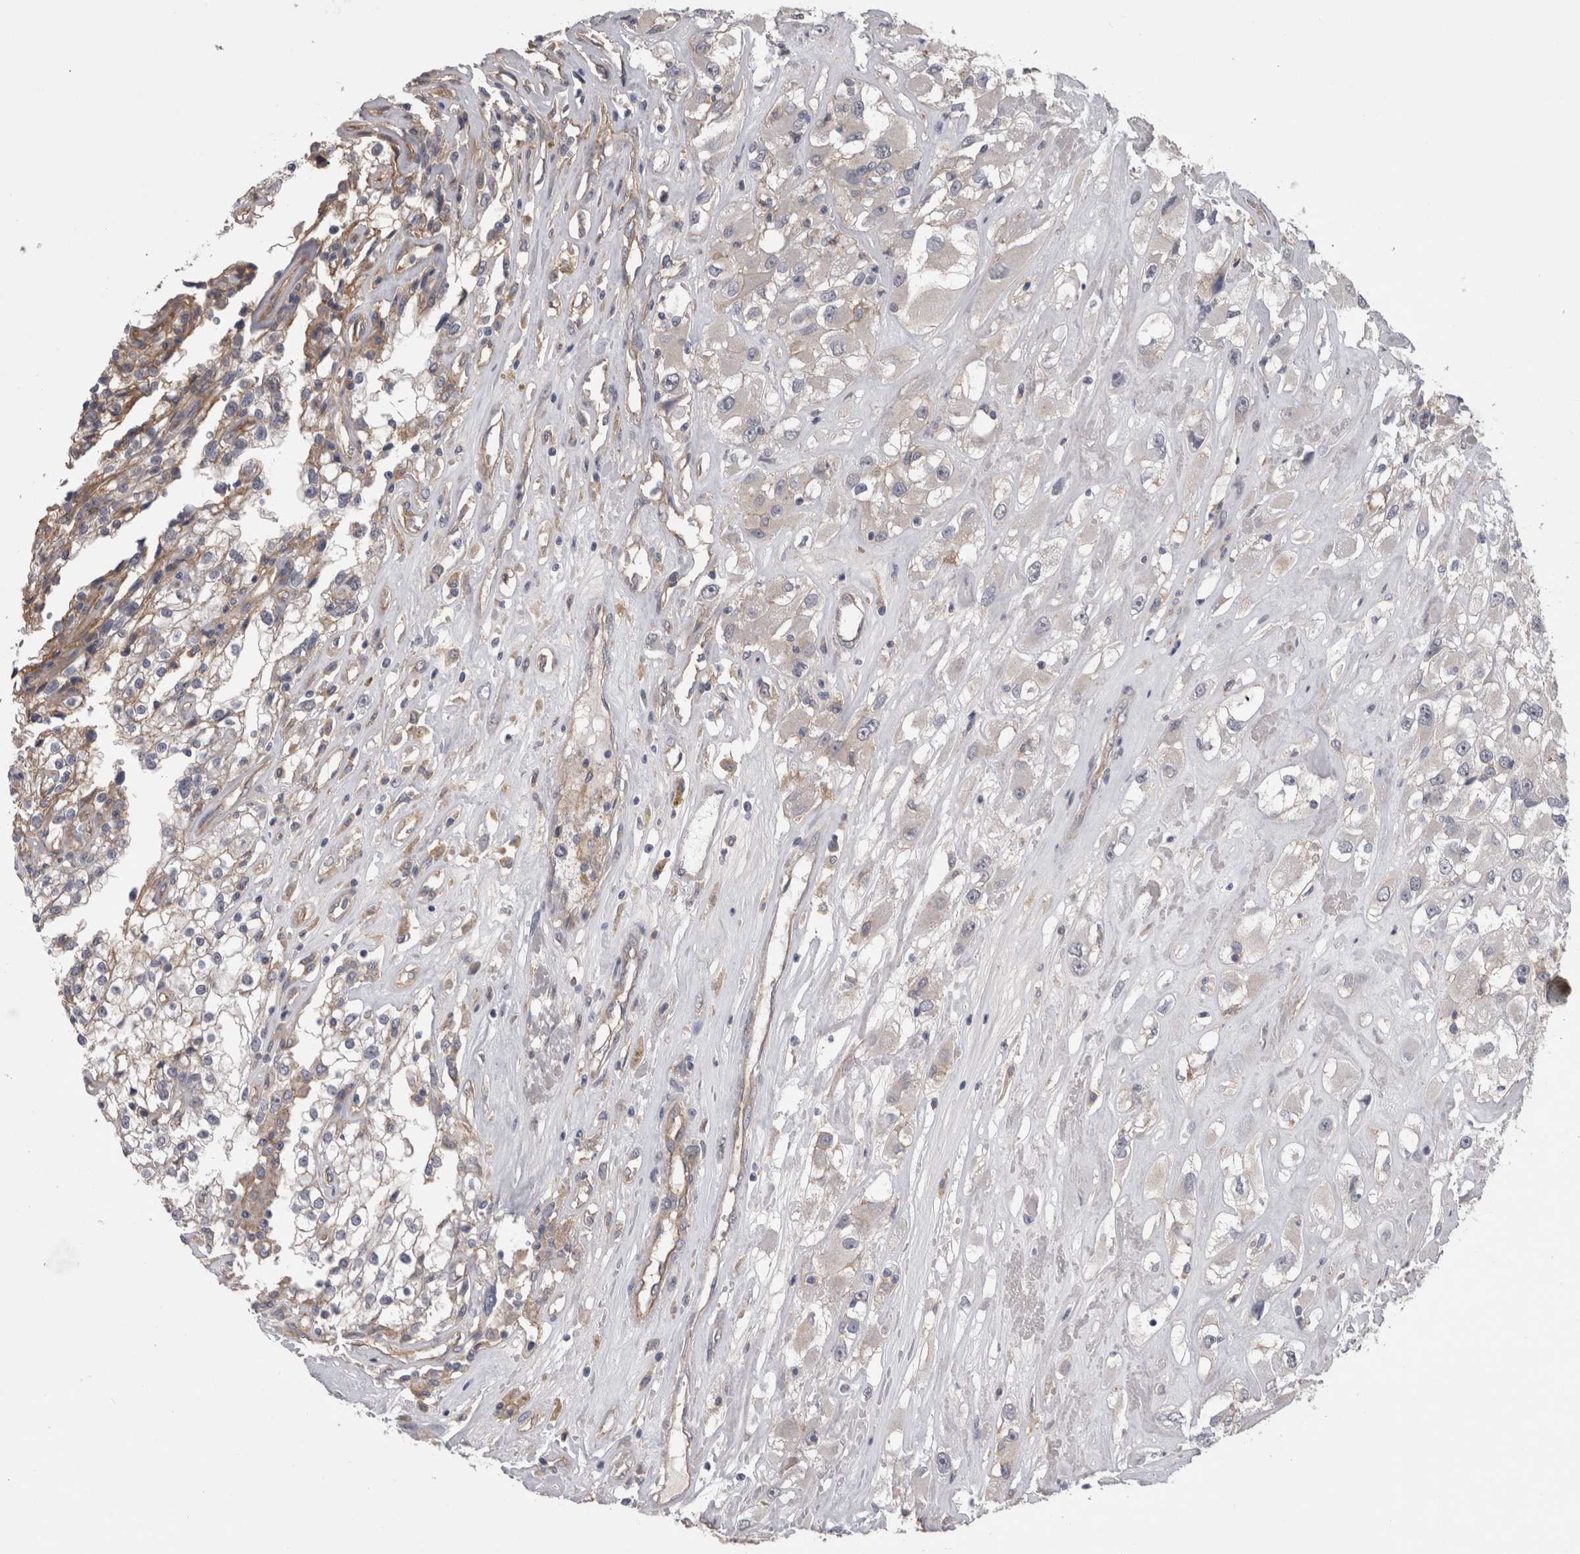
{"staining": {"intensity": "moderate", "quantity": "<25%", "location": "cytoplasmic/membranous"}, "tissue": "renal cancer", "cell_type": "Tumor cells", "image_type": "cancer", "snomed": [{"axis": "morphology", "description": "Adenocarcinoma, NOS"}, {"axis": "topography", "description": "Kidney"}], "caption": "IHC of human adenocarcinoma (renal) shows low levels of moderate cytoplasmic/membranous expression in approximately <25% of tumor cells. Nuclei are stained in blue.", "gene": "NECTIN2", "patient": {"sex": "female", "age": 52}}